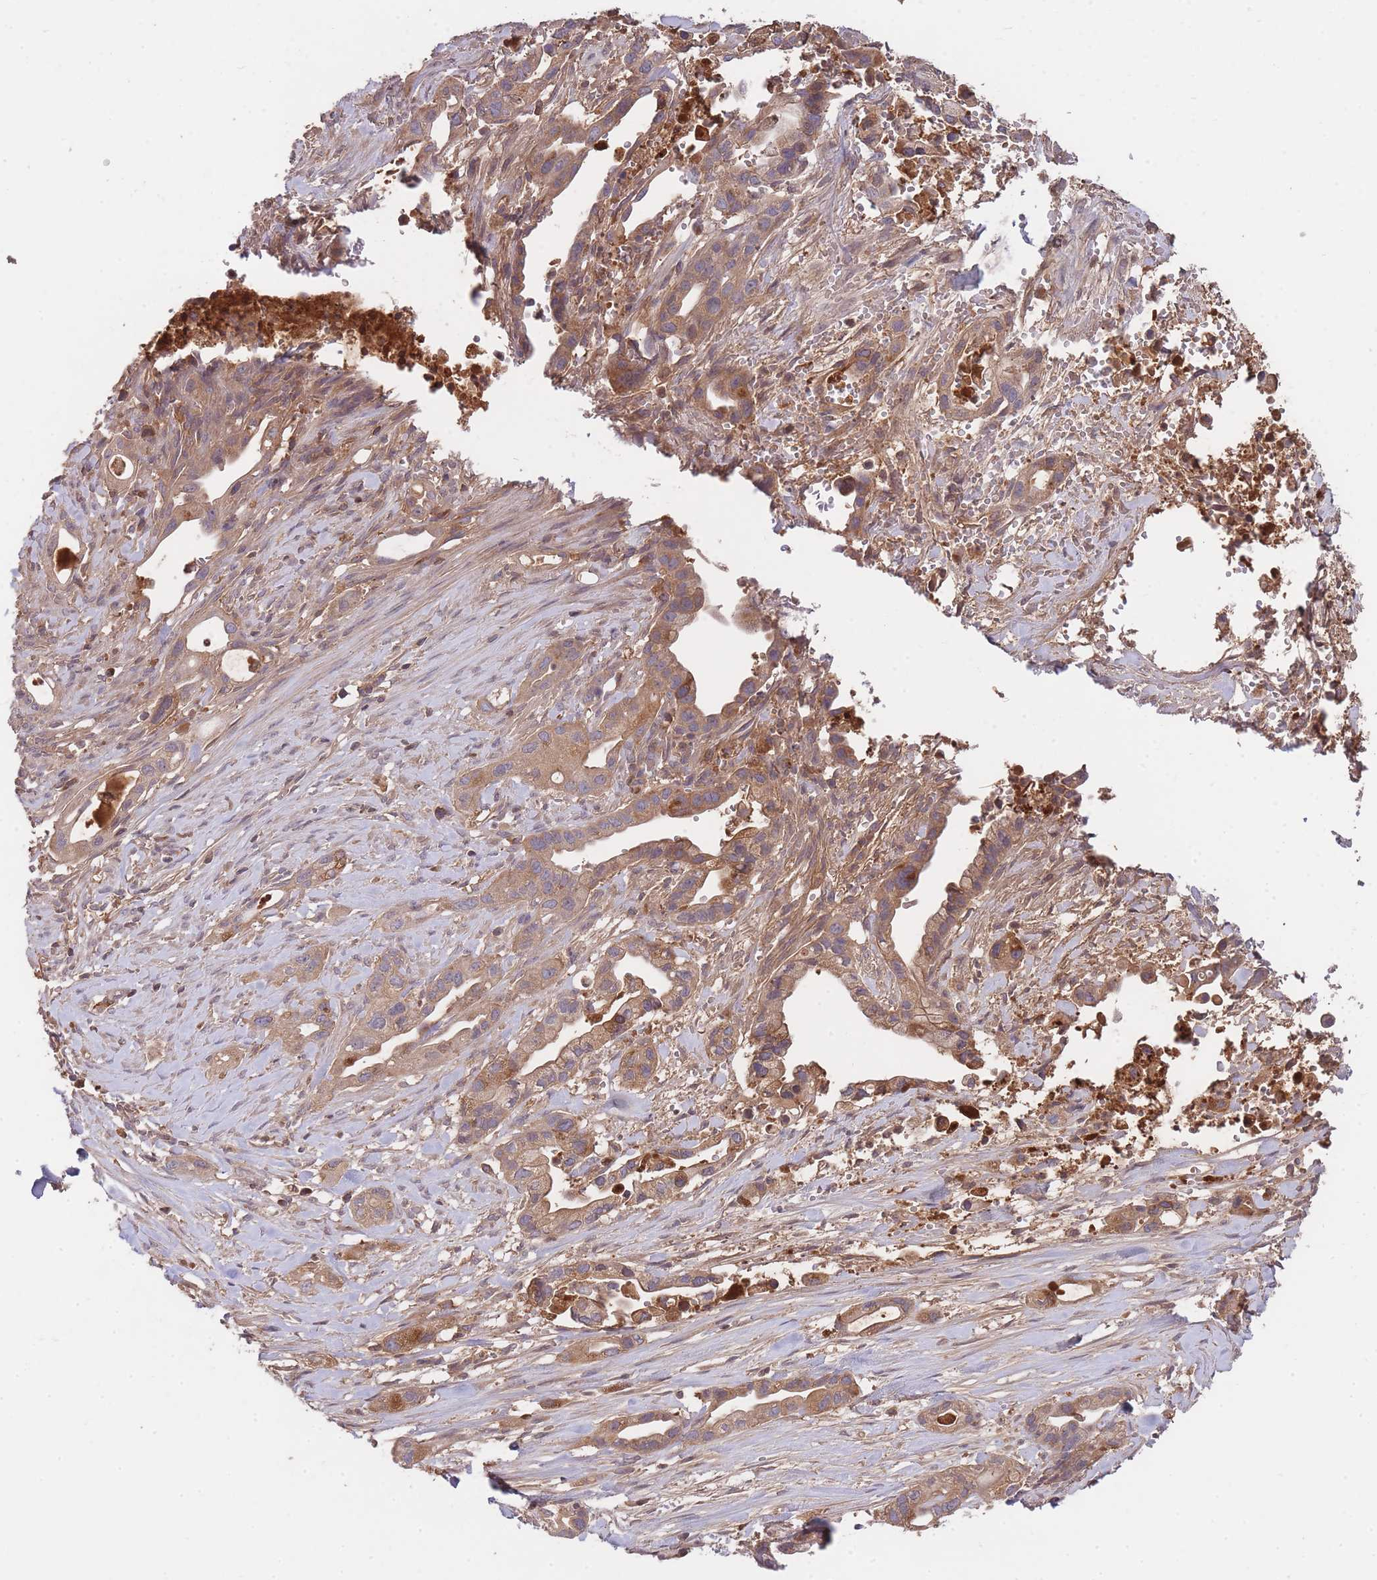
{"staining": {"intensity": "moderate", "quantity": ">75%", "location": "cytoplasmic/membranous"}, "tissue": "pancreatic cancer", "cell_type": "Tumor cells", "image_type": "cancer", "snomed": [{"axis": "morphology", "description": "Adenocarcinoma, NOS"}, {"axis": "topography", "description": "Pancreas"}], "caption": "Immunohistochemistry (IHC) photomicrograph of human pancreatic cancer (adenocarcinoma) stained for a protein (brown), which displays medium levels of moderate cytoplasmic/membranous staining in about >75% of tumor cells.", "gene": "RALGDS", "patient": {"sex": "male", "age": 44}}